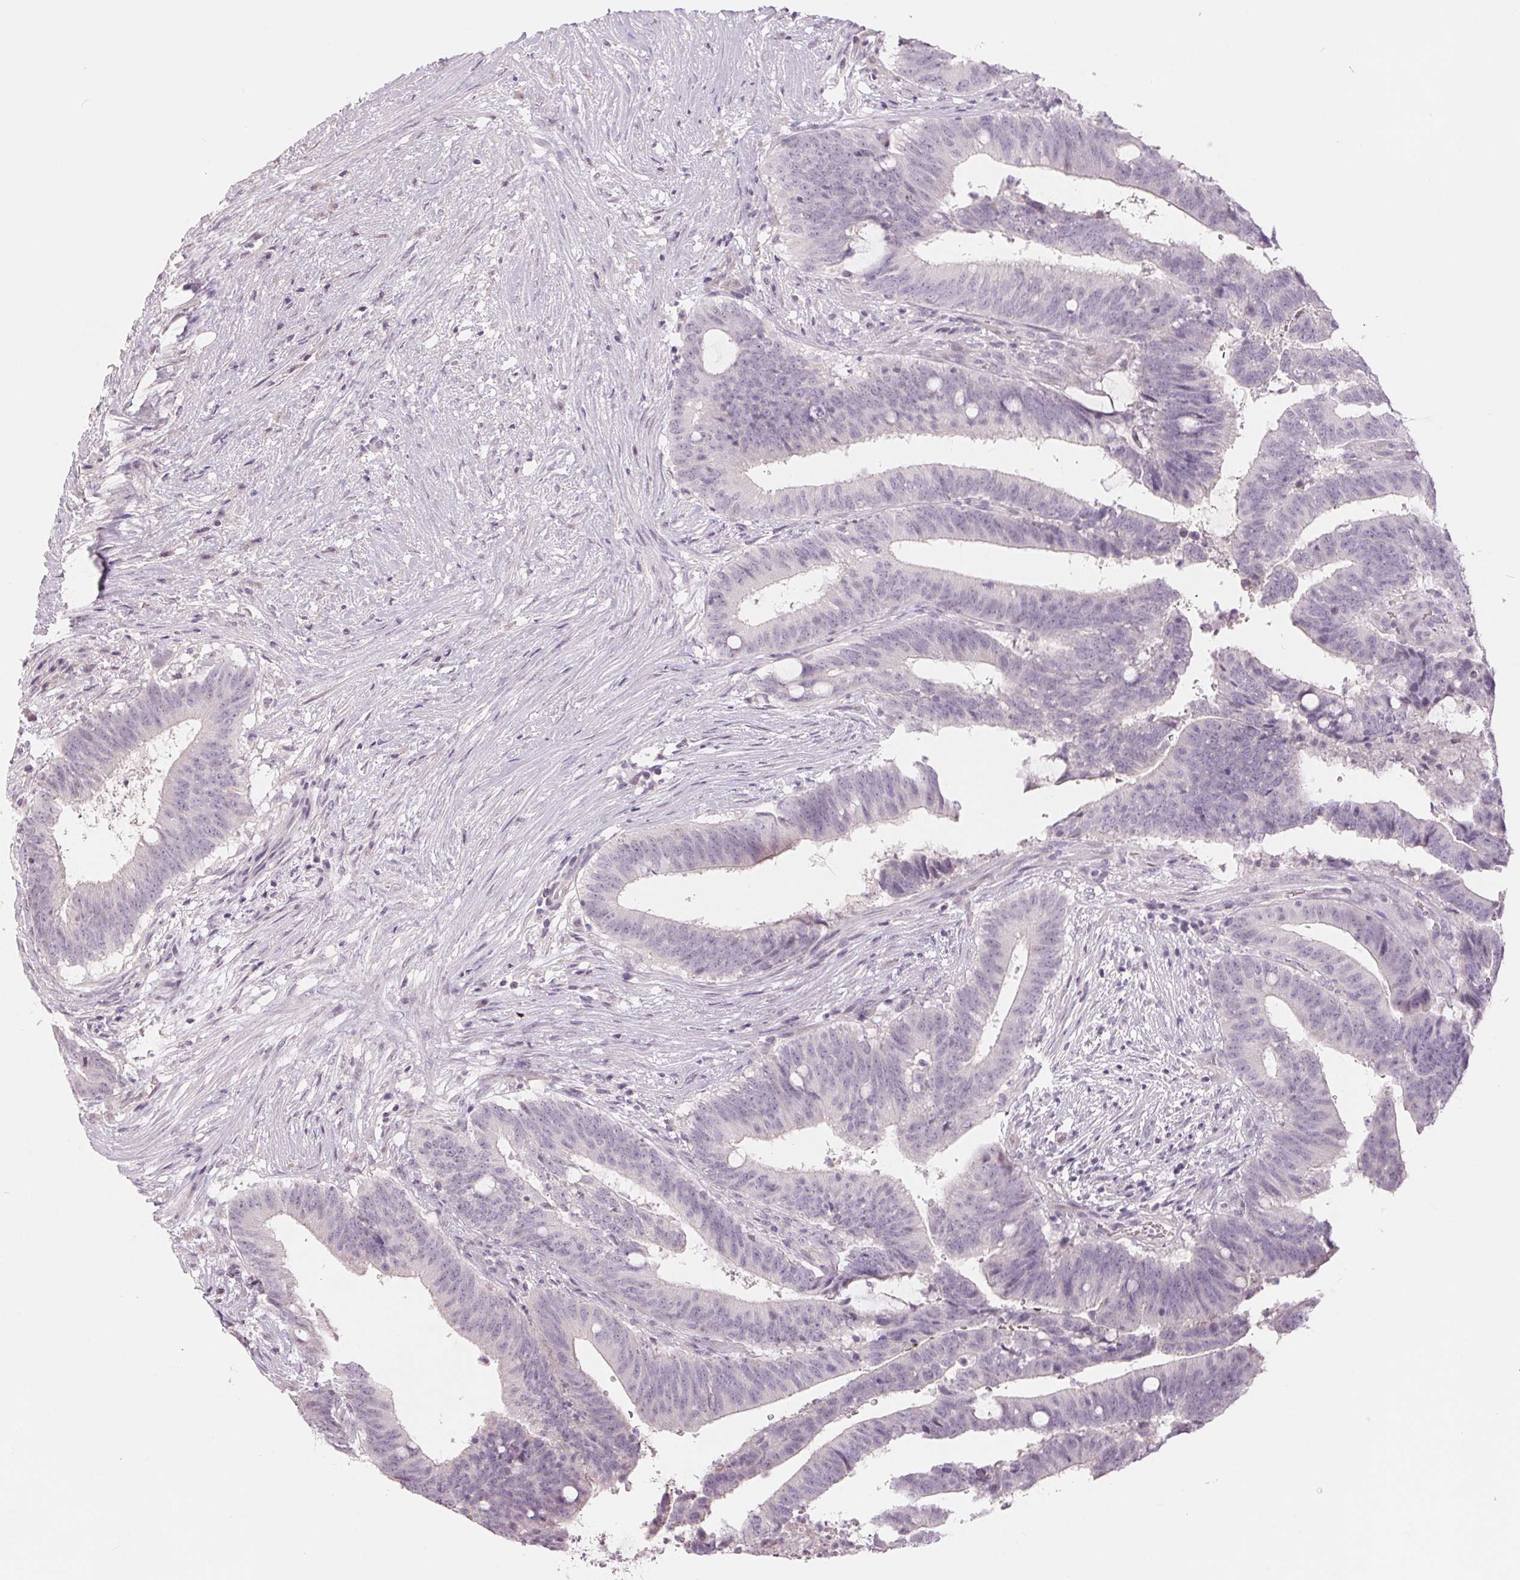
{"staining": {"intensity": "negative", "quantity": "none", "location": "none"}, "tissue": "colorectal cancer", "cell_type": "Tumor cells", "image_type": "cancer", "snomed": [{"axis": "morphology", "description": "Adenocarcinoma, NOS"}, {"axis": "topography", "description": "Colon"}], "caption": "This is an IHC micrograph of colorectal adenocarcinoma. There is no positivity in tumor cells.", "gene": "ZBBX", "patient": {"sex": "female", "age": 43}}